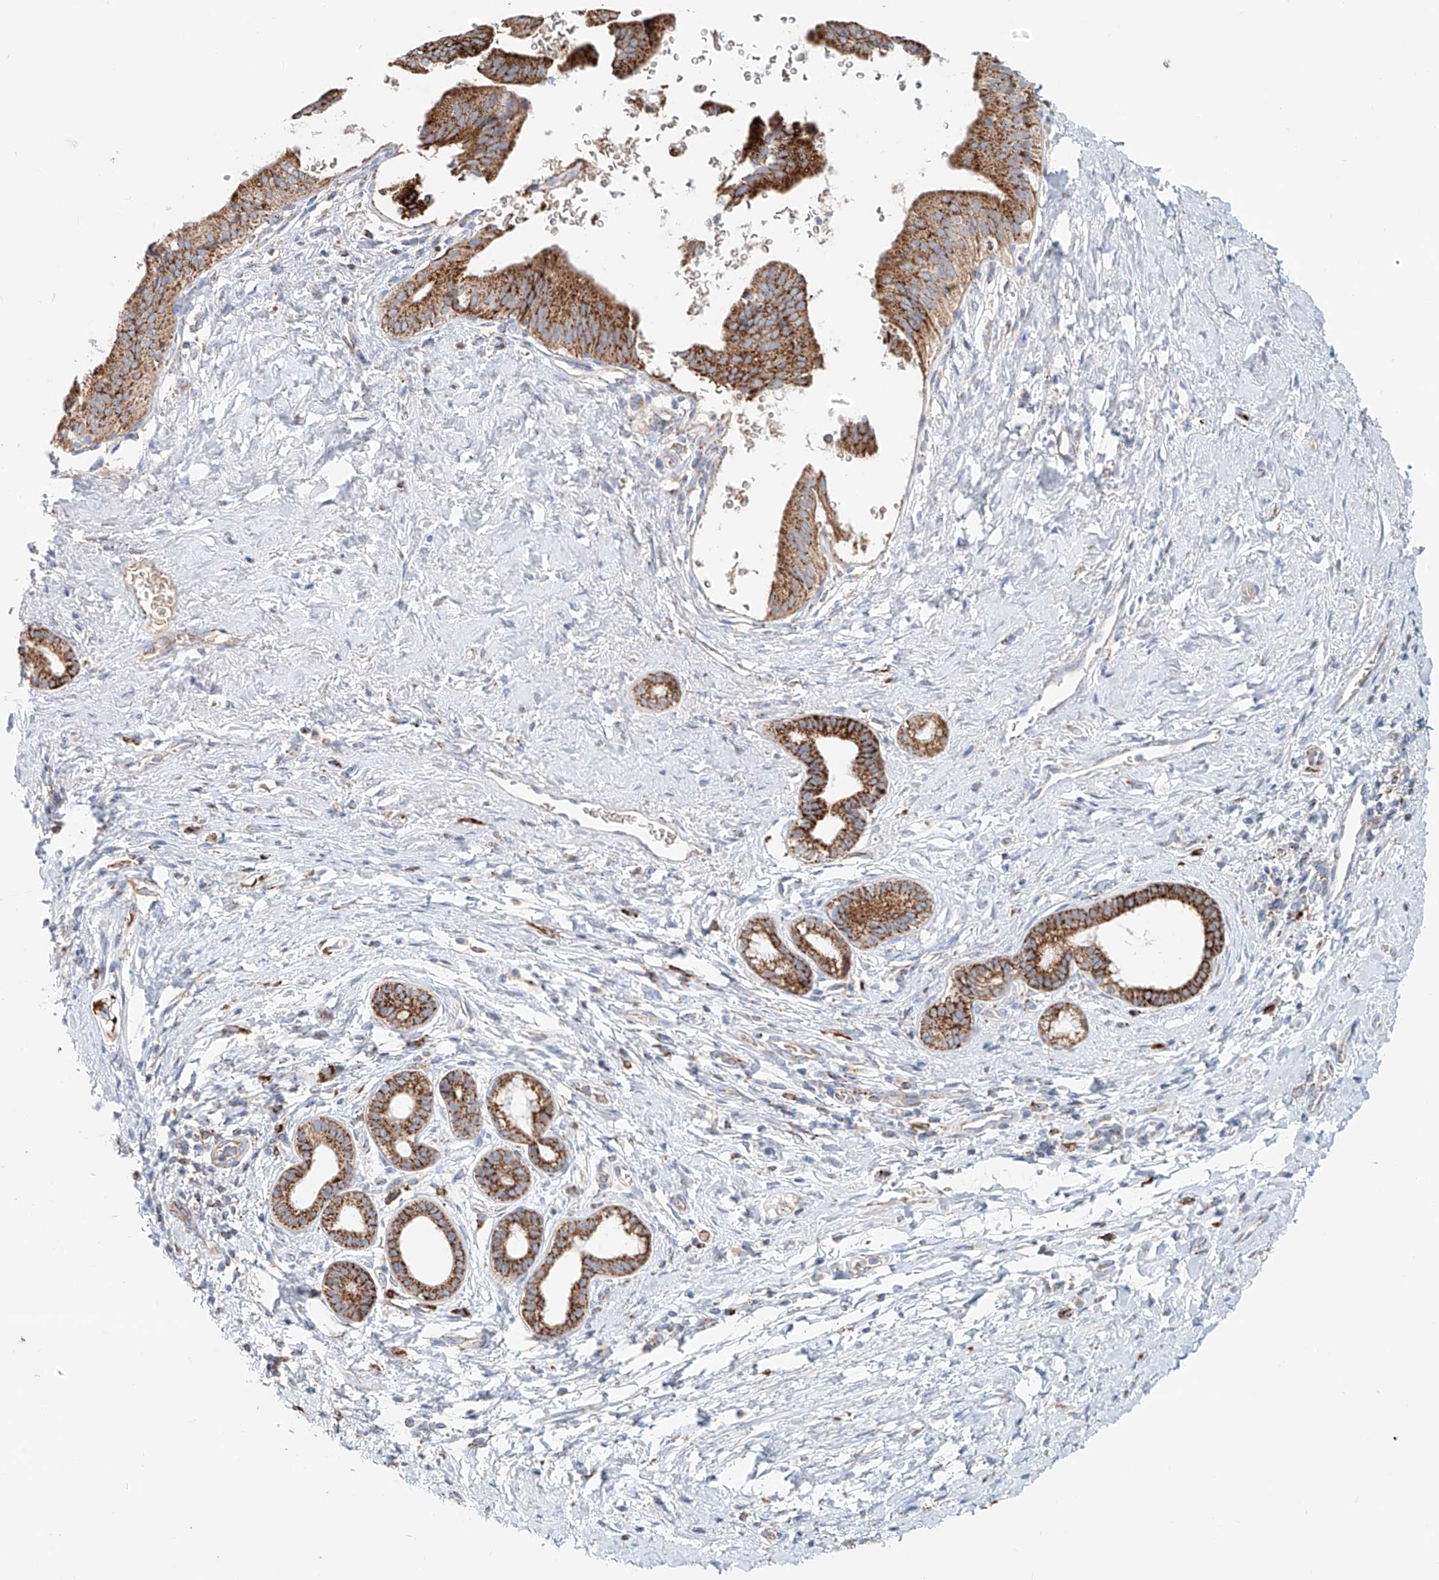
{"staining": {"intensity": "strong", "quantity": ">75%", "location": "cytoplasmic/membranous"}, "tissue": "pancreatic cancer", "cell_type": "Tumor cells", "image_type": "cancer", "snomed": [{"axis": "morphology", "description": "Adenocarcinoma, NOS"}, {"axis": "topography", "description": "Pancreas"}], "caption": "Adenocarcinoma (pancreatic) was stained to show a protein in brown. There is high levels of strong cytoplasmic/membranous staining in approximately >75% of tumor cells.", "gene": "CARD10", "patient": {"sex": "female", "age": 72}}